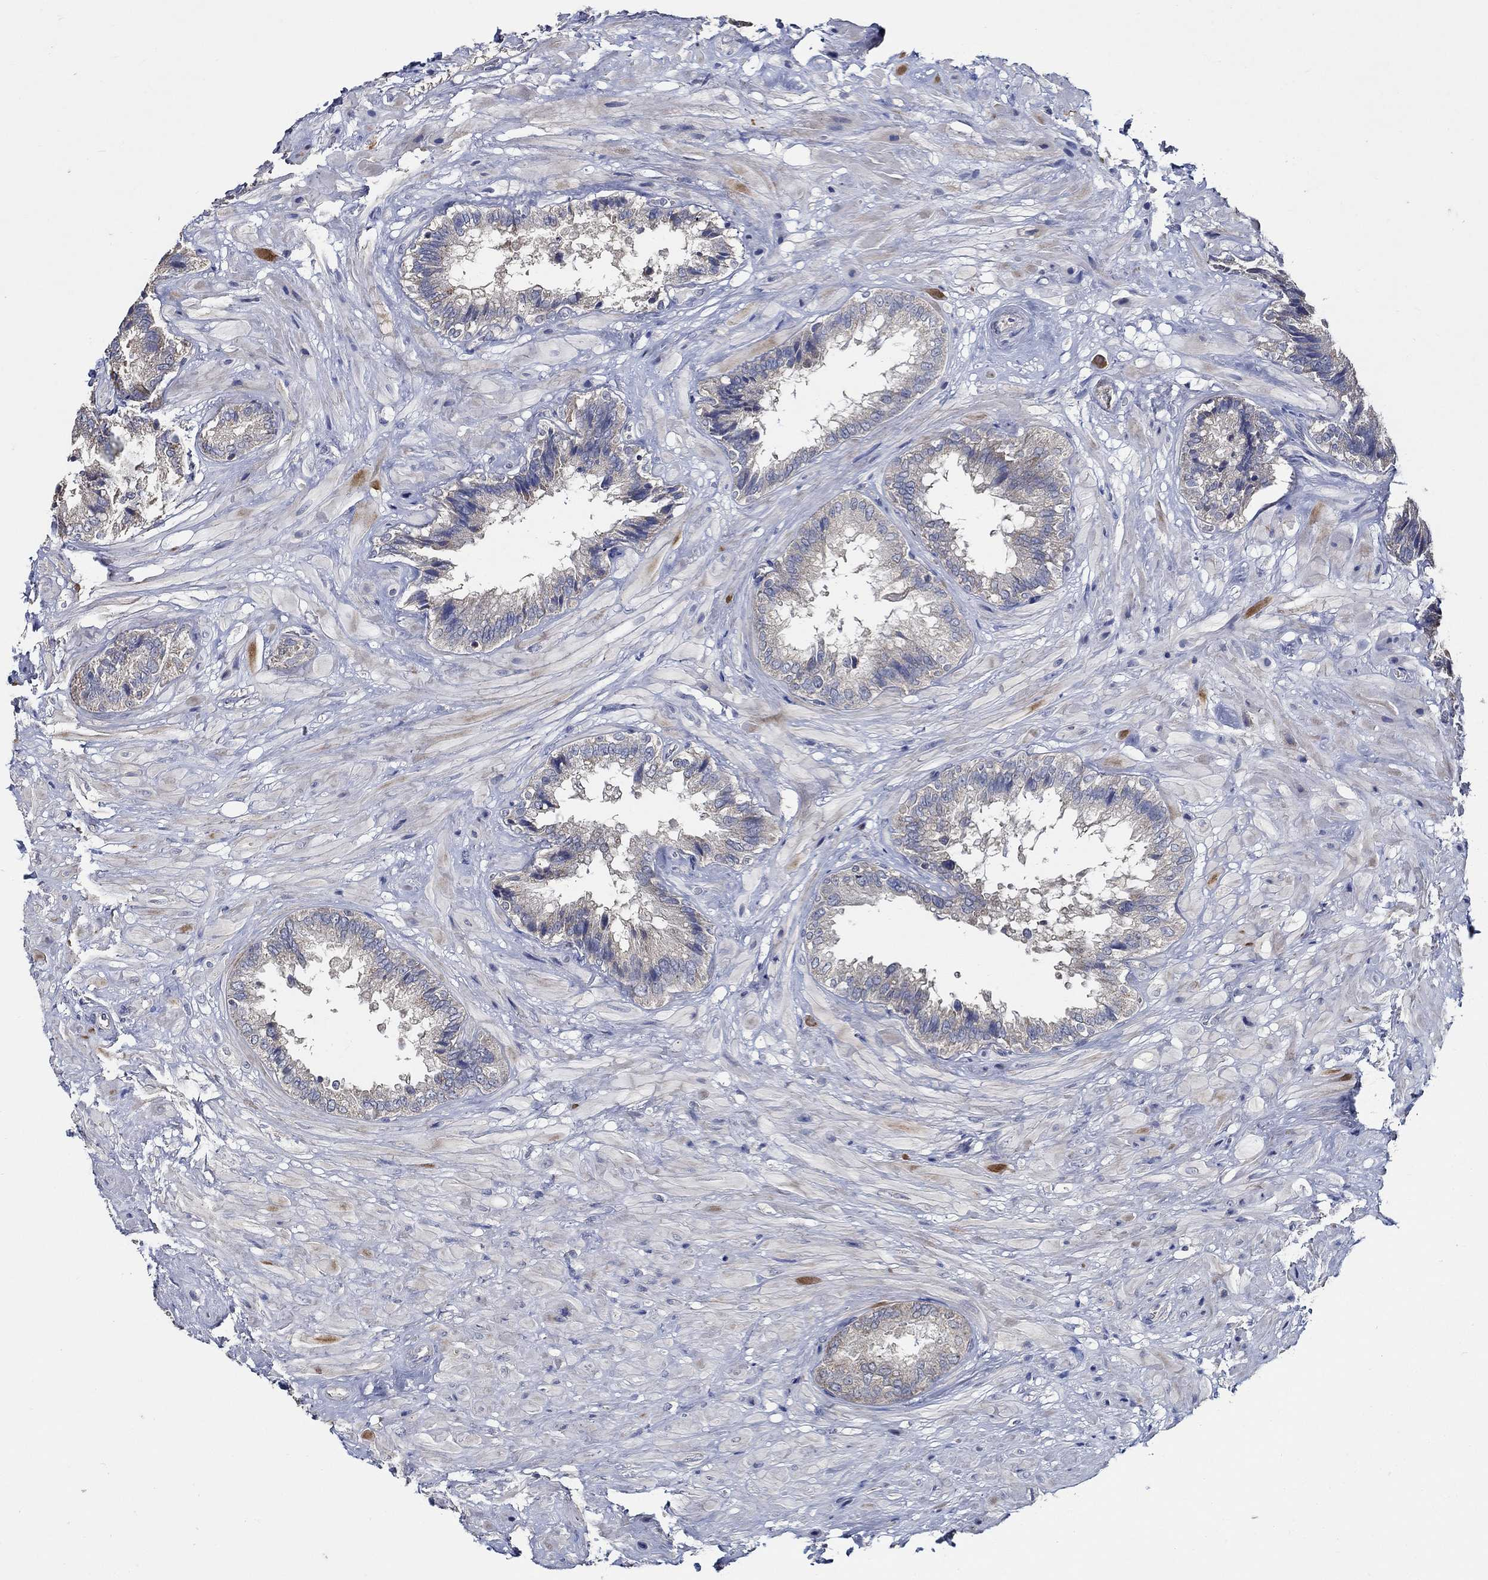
{"staining": {"intensity": "weak", "quantity": "25%-75%", "location": "cytoplasmic/membranous"}, "tissue": "seminal vesicle", "cell_type": "Glandular cells", "image_type": "normal", "snomed": [{"axis": "morphology", "description": "Normal tissue, NOS"}, {"axis": "topography", "description": "Seminal veicle"}], "caption": "Immunohistochemical staining of benign human seminal vesicle exhibits 25%-75% levels of weak cytoplasmic/membranous protein staining in approximately 25%-75% of glandular cells. The staining was performed using DAB (3,3'-diaminobenzidine) to visualize the protein expression in brown, while the nuclei were stained in blue with hematoxylin (Magnification: 20x).", "gene": "WDR53", "patient": {"sex": "male", "age": 67}}